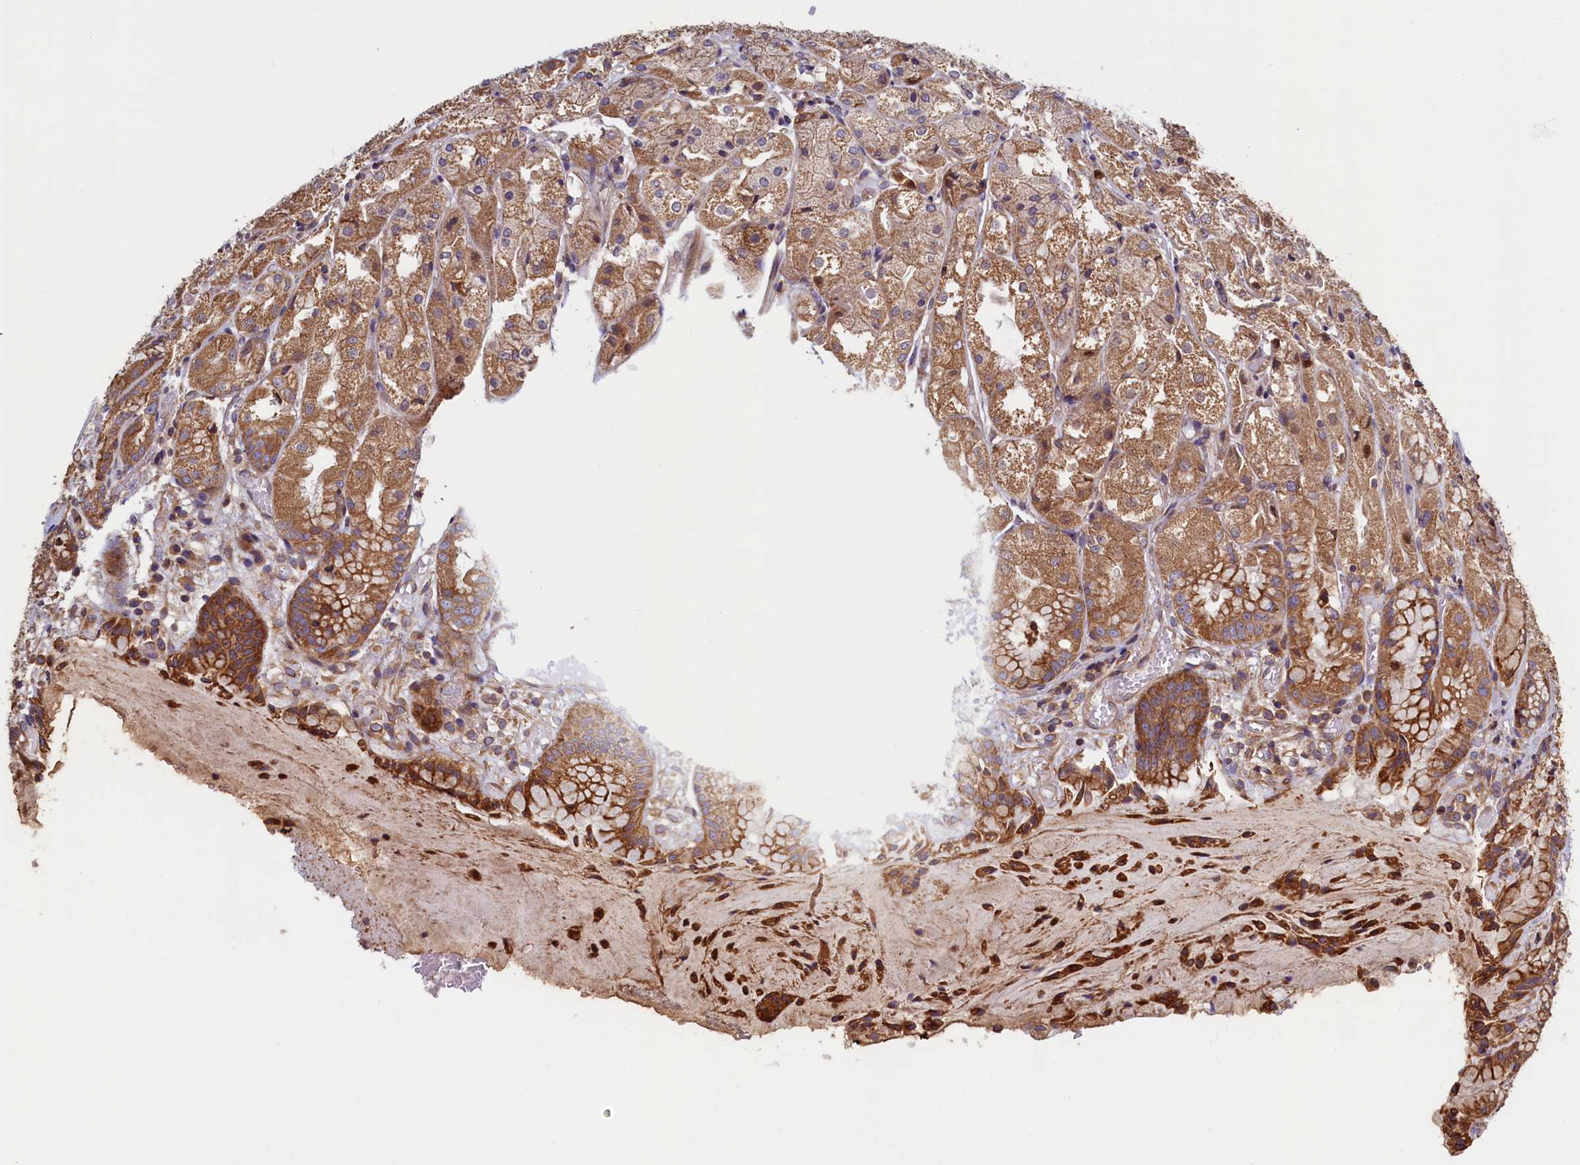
{"staining": {"intensity": "strong", "quantity": ">75%", "location": "cytoplasmic/membranous"}, "tissue": "stomach", "cell_type": "Glandular cells", "image_type": "normal", "snomed": [{"axis": "morphology", "description": "Normal tissue, NOS"}, {"axis": "topography", "description": "Stomach, upper"}], "caption": "Protein analysis of normal stomach demonstrates strong cytoplasmic/membranous staining in approximately >75% of glandular cells. (DAB (3,3'-diaminobenzidine) IHC with brightfield microscopy, high magnification).", "gene": "ATXN2L", "patient": {"sex": "male", "age": 72}}